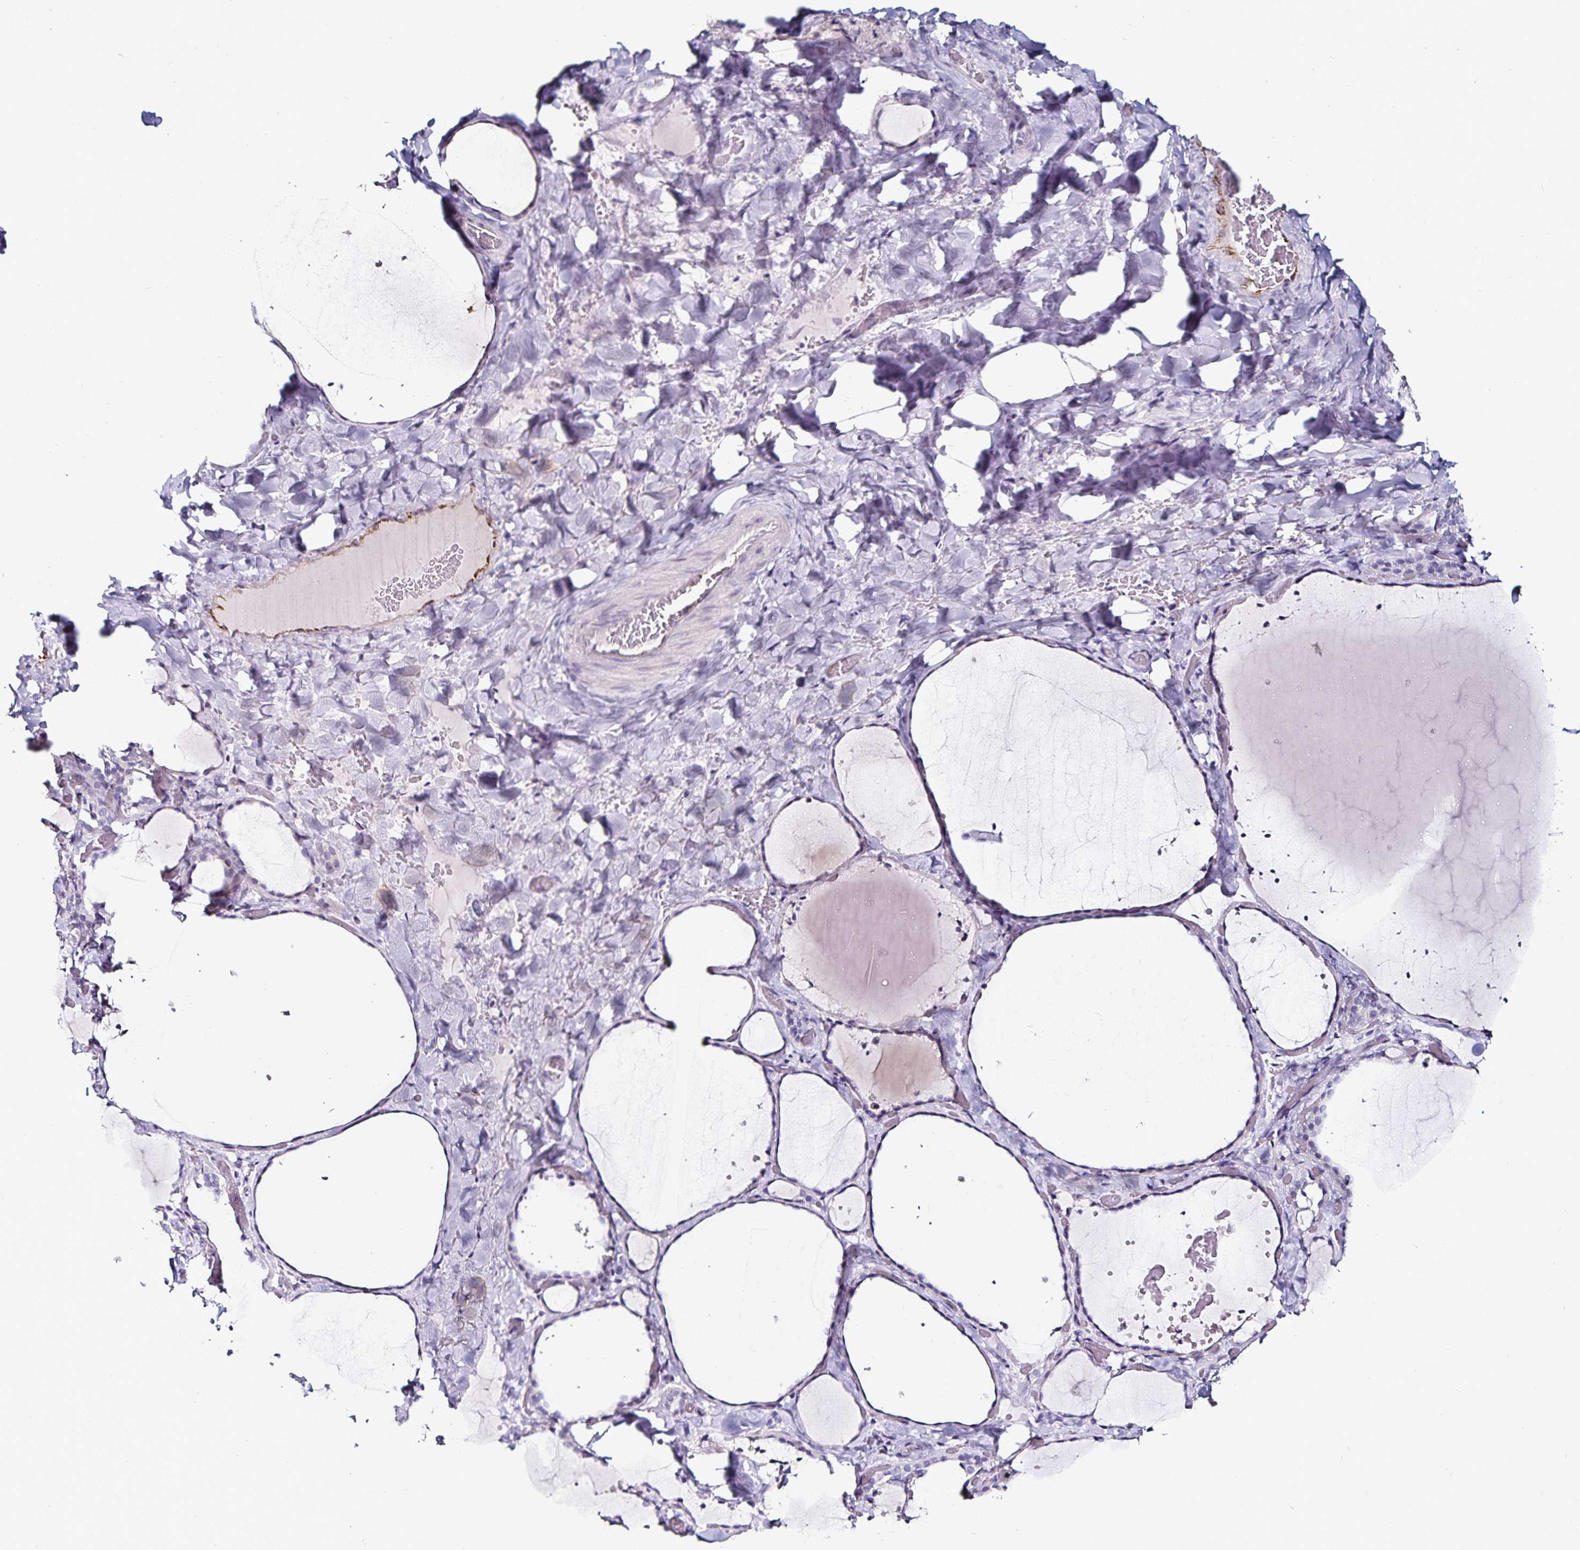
{"staining": {"intensity": "negative", "quantity": "none", "location": "none"}, "tissue": "thyroid gland", "cell_type": "Glandular cells", "image_type": "normal", "snomed": [{"axis": "morphology", "description": "Normal tissue, NOS"}, {"axis": "topography", "description": "Thyroid gland"}], "caption": "Glandular cells show no significant expression in unremarkable thyroid gland.", "gene": "TSPAN7", "patient": {"sex": "female", "age": 36}}